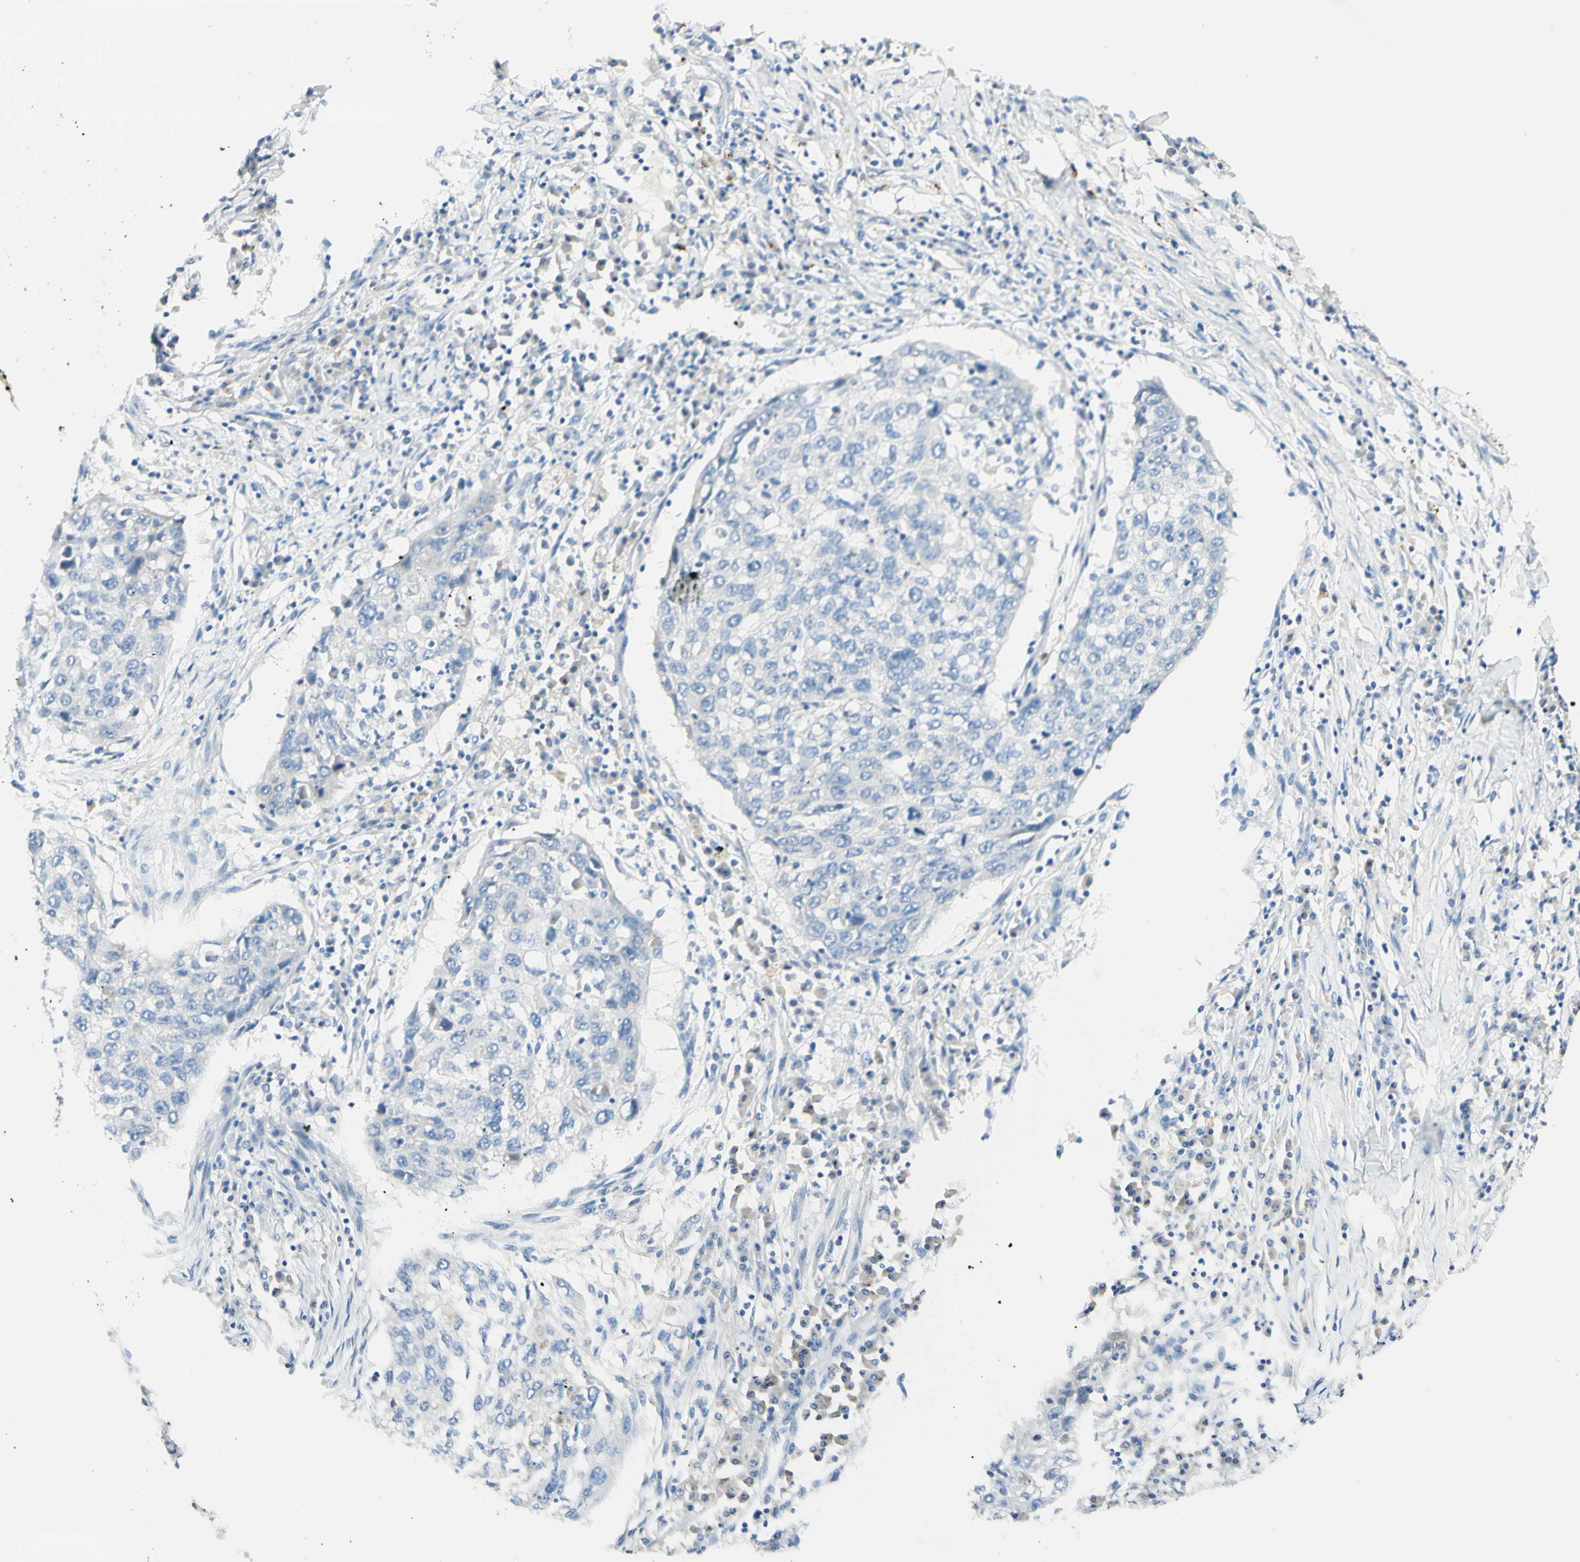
{"staining": {"intensity": "negative", "quantity": "none", "location": "none"}, "tissue": "lung cancer", "cell_type": "Tumor cells", "image_type": "cancer", "snomed": [{"axis": "morphology", "description": "Squamous cell carcinoma, NOS"}, {"axis": "topography", "description": "Lung"}], "caption": "This is an IHC image of squamous cell carcinoma (lung). There is no staining in tumor cells.", "gene": "ARMC10", "patient": {"sex": "female", "age": 63}}